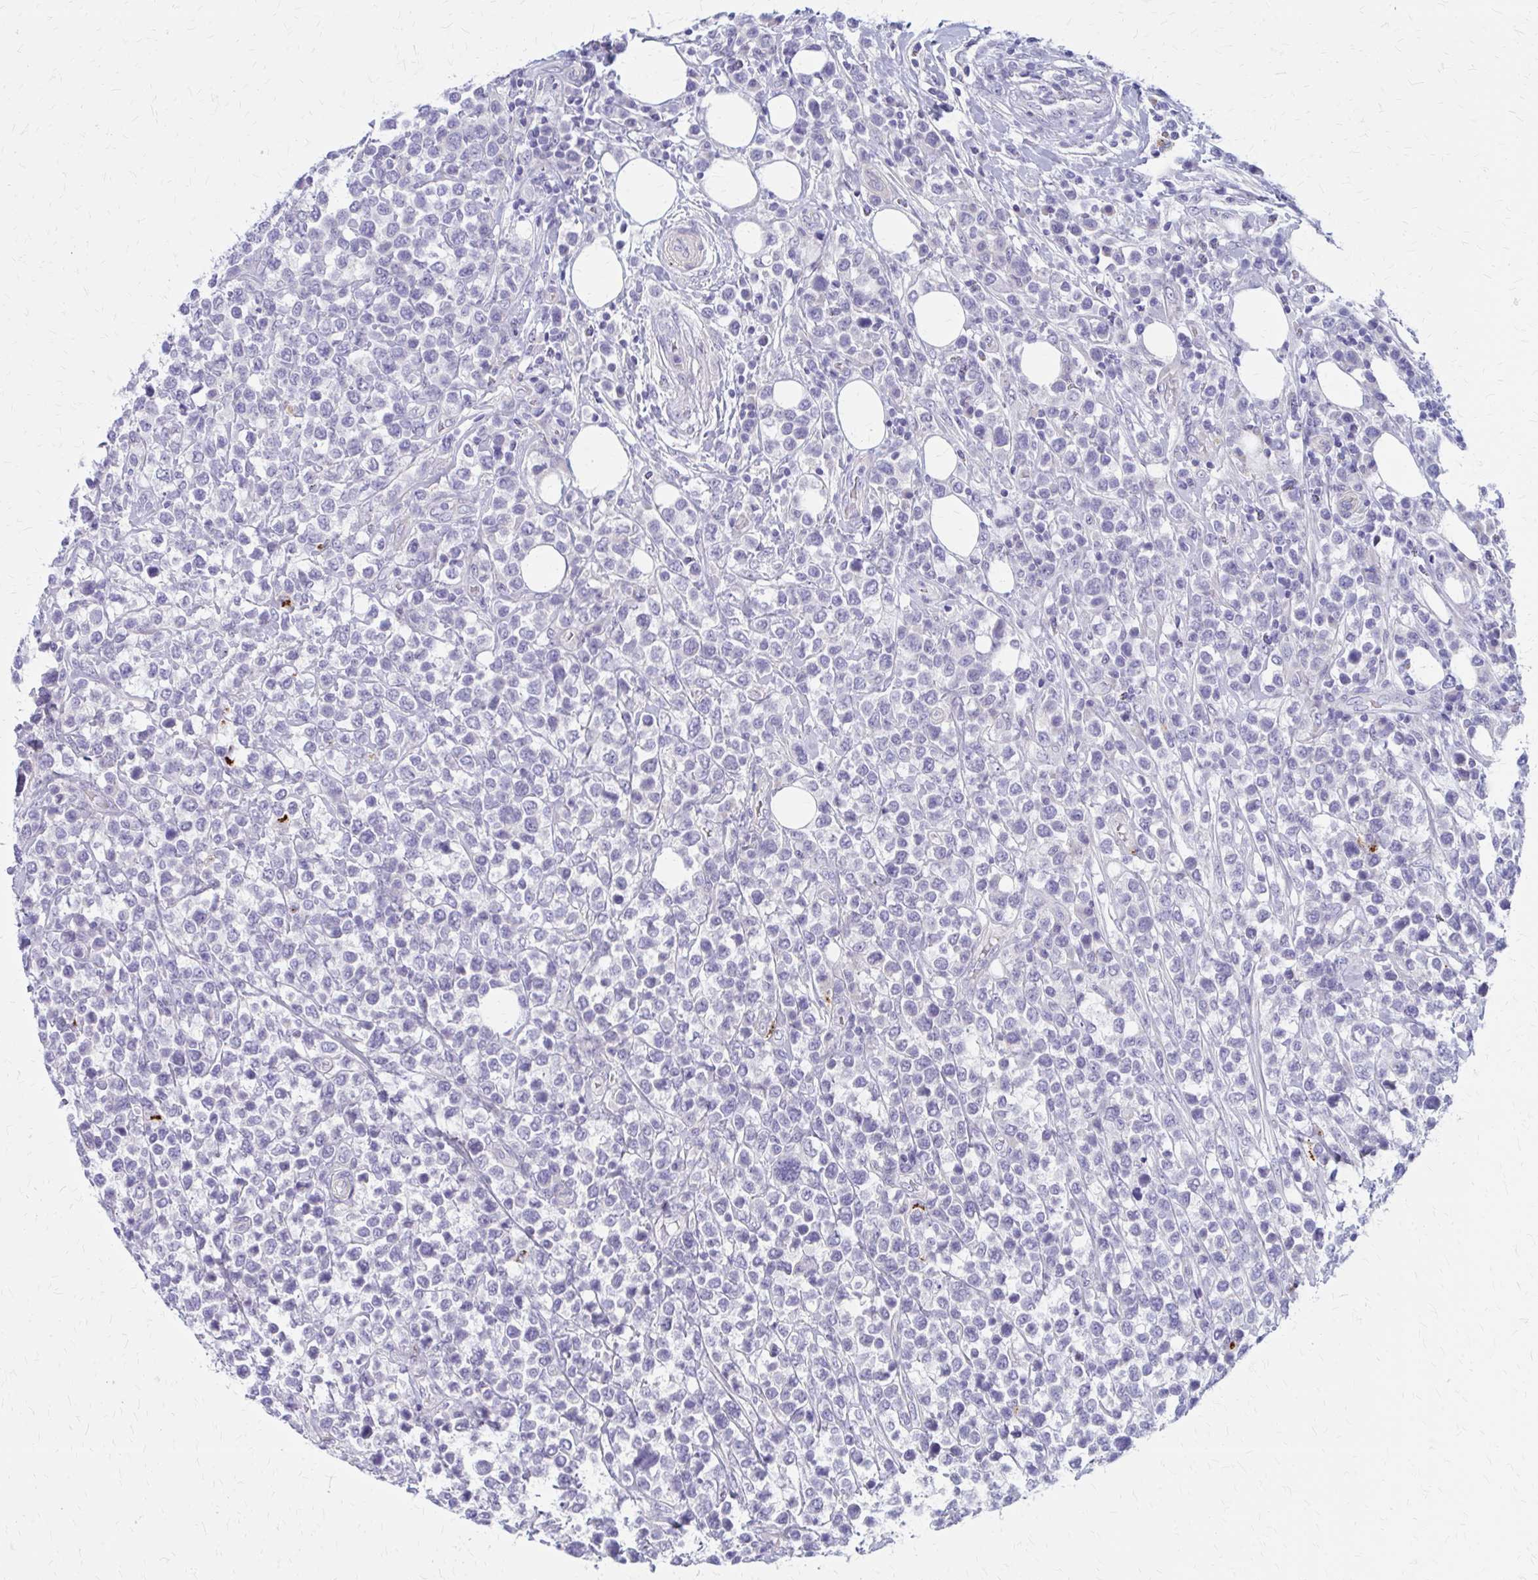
{"staining": {"intensity": "negative", "quantity": "none", "location": "none"}, "tissue": "lymphoma", "cell_type": "Tumor cells", "image_type": "cancer", "snomed": [{"axis": "morphology", "description": "Malignant lymphoma, non-Hodgkin's type, High grade"}, {"axis": "topography", "description": "Soft tissue"}], "caption": "Histopathology image shows no protein expression in tumor cells of lymphoma tissue.", "gene": "GLYATL2", "patient": {"sex": "female", "age": 56}}